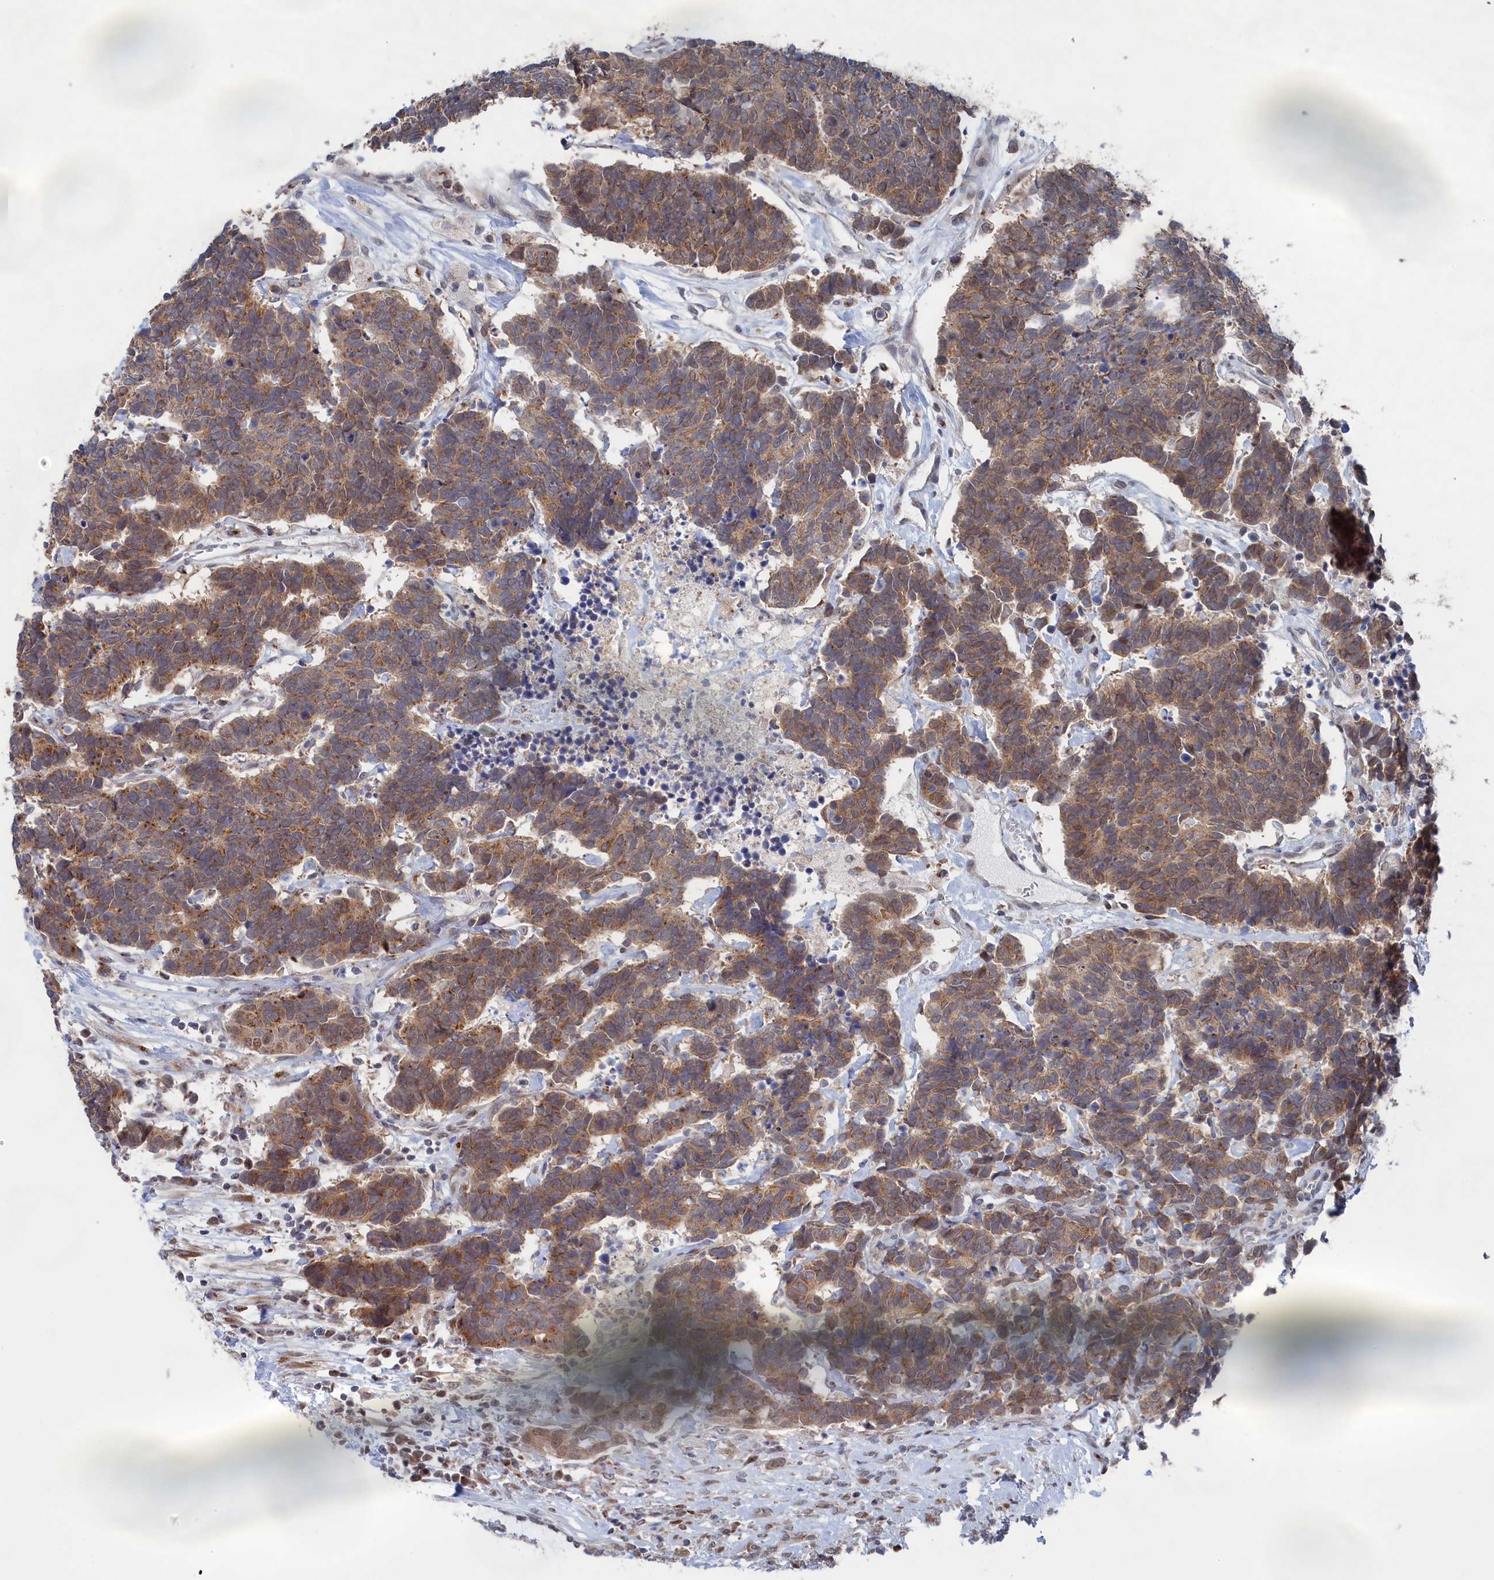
{"staining": {"intensity": "moderate", "quantity": ">75%", "location": "cytoplasmic/membranous"}, "tissue": "carcinoid", "cell_type": "Tumor cells", "image_type": "cancer", "snomed": [{"axis": "morphology", "description": "Carcinoma, NOS"}, {"axis": "morphology", "description": "Carcinoid, malignant, NOS"}, {"axis": "topography", "description": "Urinary bladder"}], "caption": "Protein analysis of malignant carcinoid tissue displays moderate cytoplasmic/membranous expression in approximately >75% of tumor cells.", "gene": "IRX1", "patient": {"sex": "male", "age": 57}}